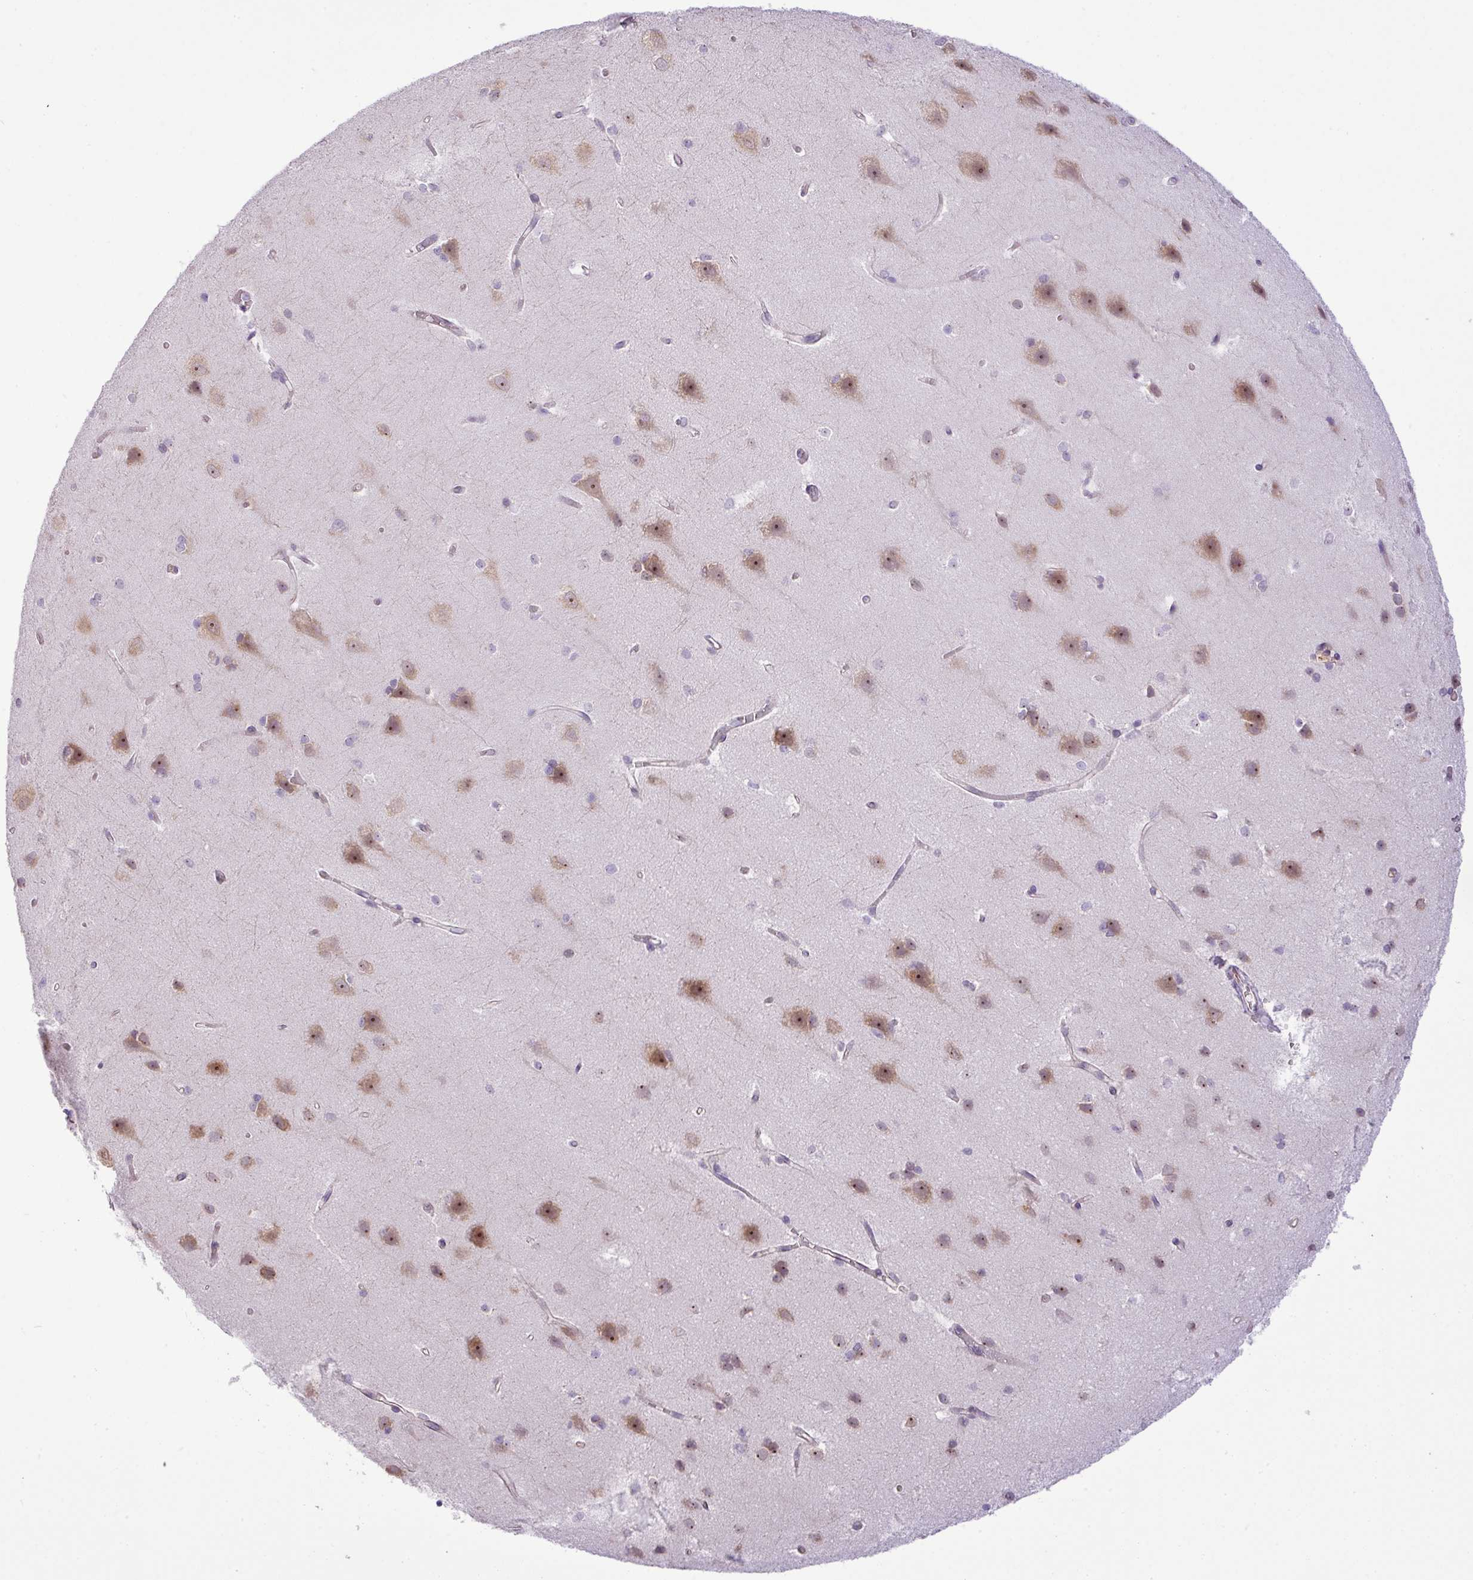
{"staining": {"intensity": "negative", "quantity": "none", "location": "none"}, "tissue": "cerebral cortex", "cell_type": "Endothelial cells", "image_type": "normal", "snomed": [{"axis": "morphology", "description": "Normal tissue, NOS"}, {"axis": "topography", "description": "Cerebral cortex"}], "caption": "Immunohistochemical staining of normal human cerebral cortex displays no significant staining in endothelial cells.", "gene": "MAK16", "patient": {"sex": "male", "age": 37}}